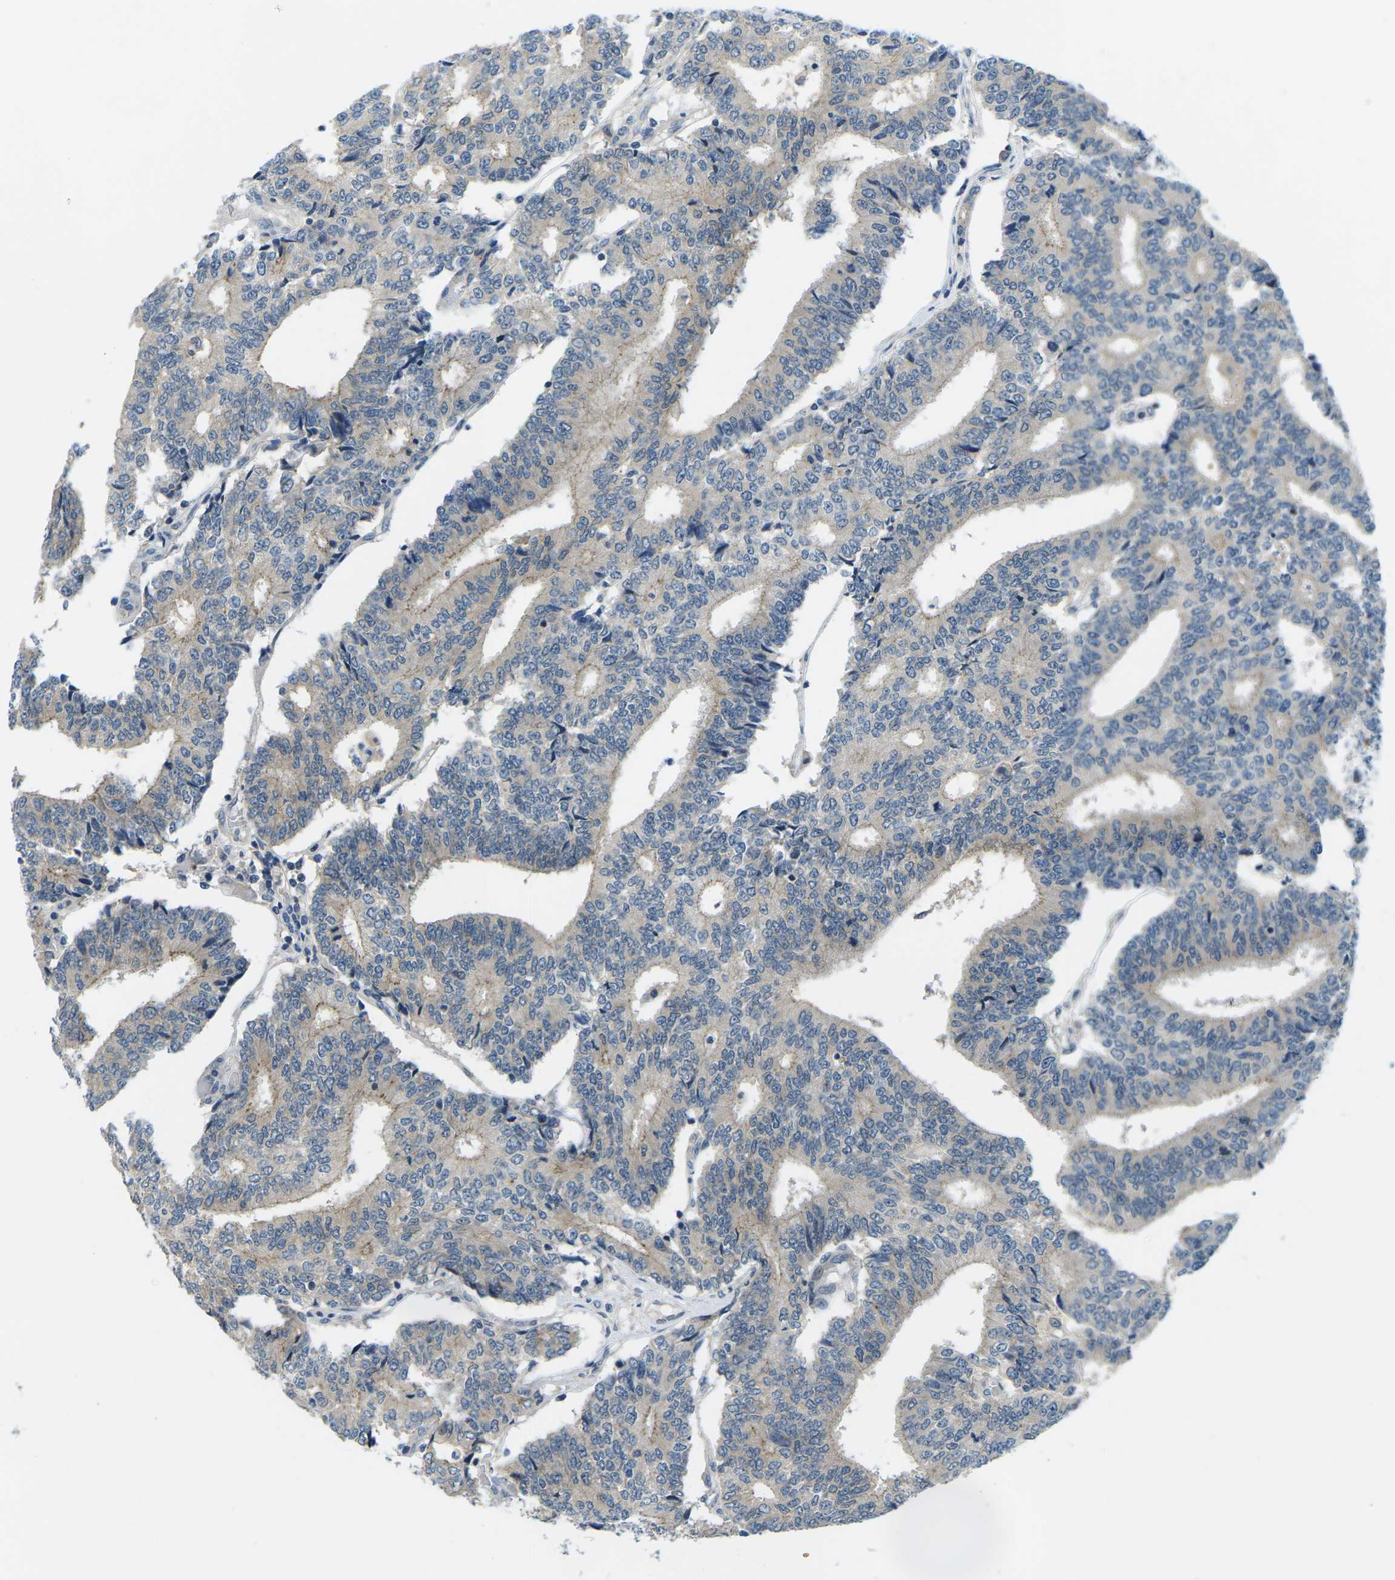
{"staining": {"intensity": "weak", "quantity": "<25%", "location": "cytoplasmic/membranous"}, "tissue": "prostate cancer", "cell_type": "Tumor cells", "image_type": "cancer", "snomed": [{"axis": "morphology", "description": "Normal tissue, NOS"}, {"axis": "morphology", "description": "Adenocarcinoma, High grade"}, {"axis": "topography", "description": "Prostate"}, {"axis": "topography", "description": "Seminal veicle"}], "caption": "High power microscopy micrograph of an immunohistochemistry (IHC) histopathology image of prostate high-grade adenocarcinoma, revealing no significant staining in tumor cells.", "gene": "CTNND1", "patient": {"sex": "male", "age": 55}}